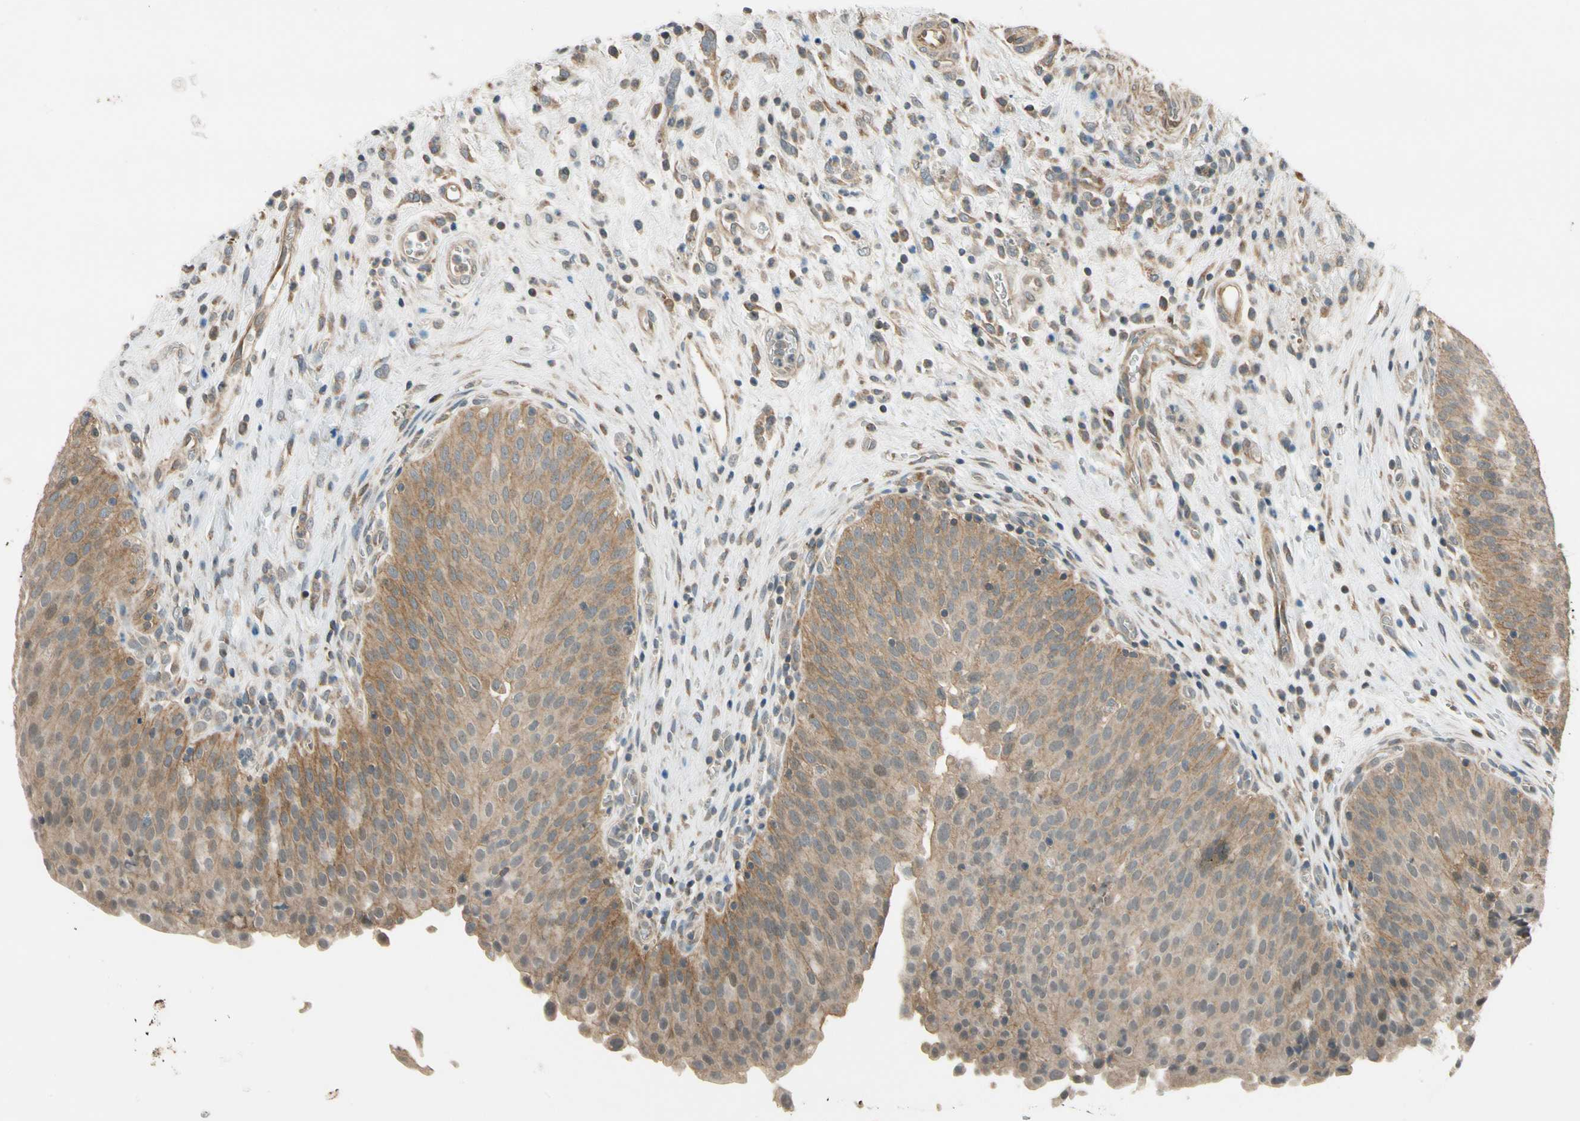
{"staining": {"intensity": "moderate", "quantity": ">75%", "location": "cytoplasmic/membranous"}, "tissue": "urinary bladder", "cell_type": "Urothelial cells", "image_type": "normal", "snomed": [{"axis": "morphology", "description": "Normal tissue, NOS"}, {"axis": "morphology", "description": "Dysplasia, NOS"}, {"axis": "topography", "description": "Urinary bladder"}], "caption": "Immunohistochemical staining of normal human urinary bladder exhibits >75% levels of moderate cytoplasmic/membranous protein expression in approximately >75% of urothelial cells. The staining was performed using DAB, with brown indicating positive protein expression. Nuclei are stained blue with hematoxylin.", "gene": "MST1R", "patient": {"sex": "male", "age": 35}}